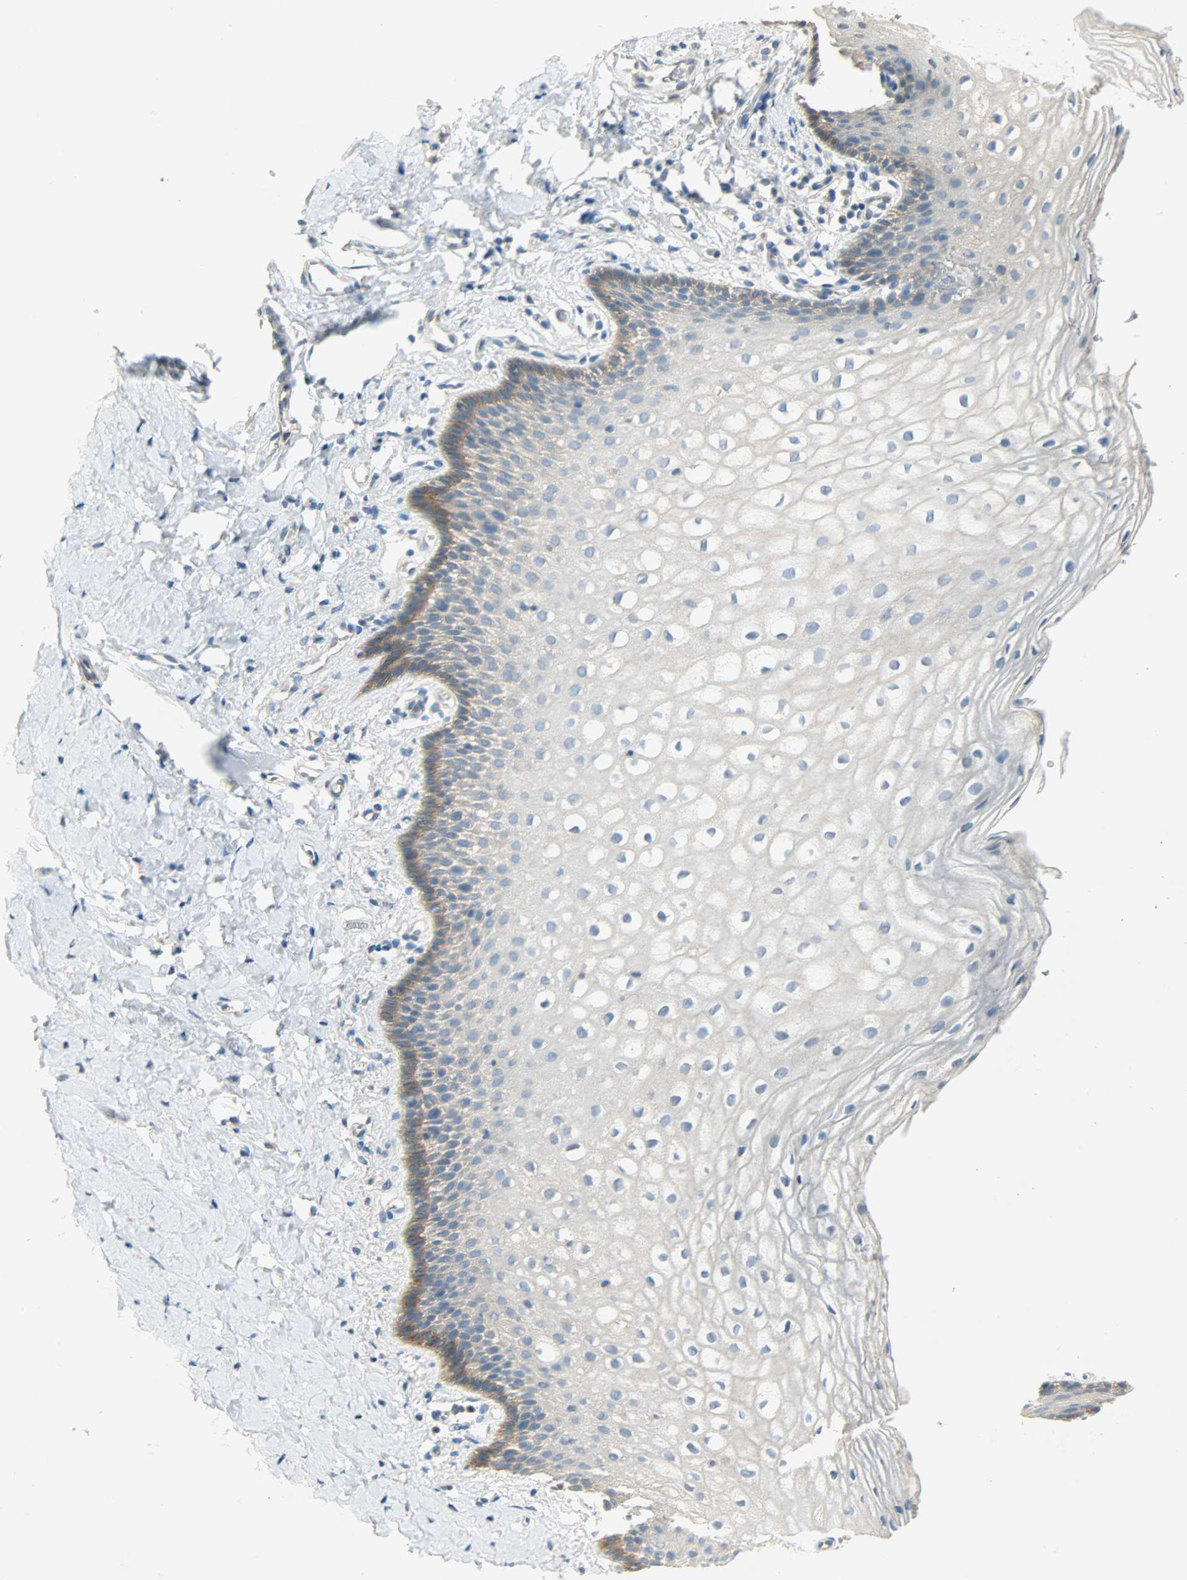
{"staining": {"intensity": "moderate", "quantity": "<25%", "location": "cytoplasmic/membranous"}, "tissue": "vagina", "cell_type": "Squamous epithelial cells", "image_type": "normal", "snomed": [{"axis": "morphology", "description": "Normal tissue, NOS"}, {"axis": "topography", "description": "Vagina"}], "caption": "Immunohistochemistry image of unremarkable vagina: vagina stained using immunohistochemistry exhibits low levels of moderate protein expression localized specifically in the cytoplasmic/membranous of squamous epithelial cells, appearing as a cytoplasmic/membranous brown color.", "gene": "DSG2", "patient": {"sex": "female", "age": 55}}